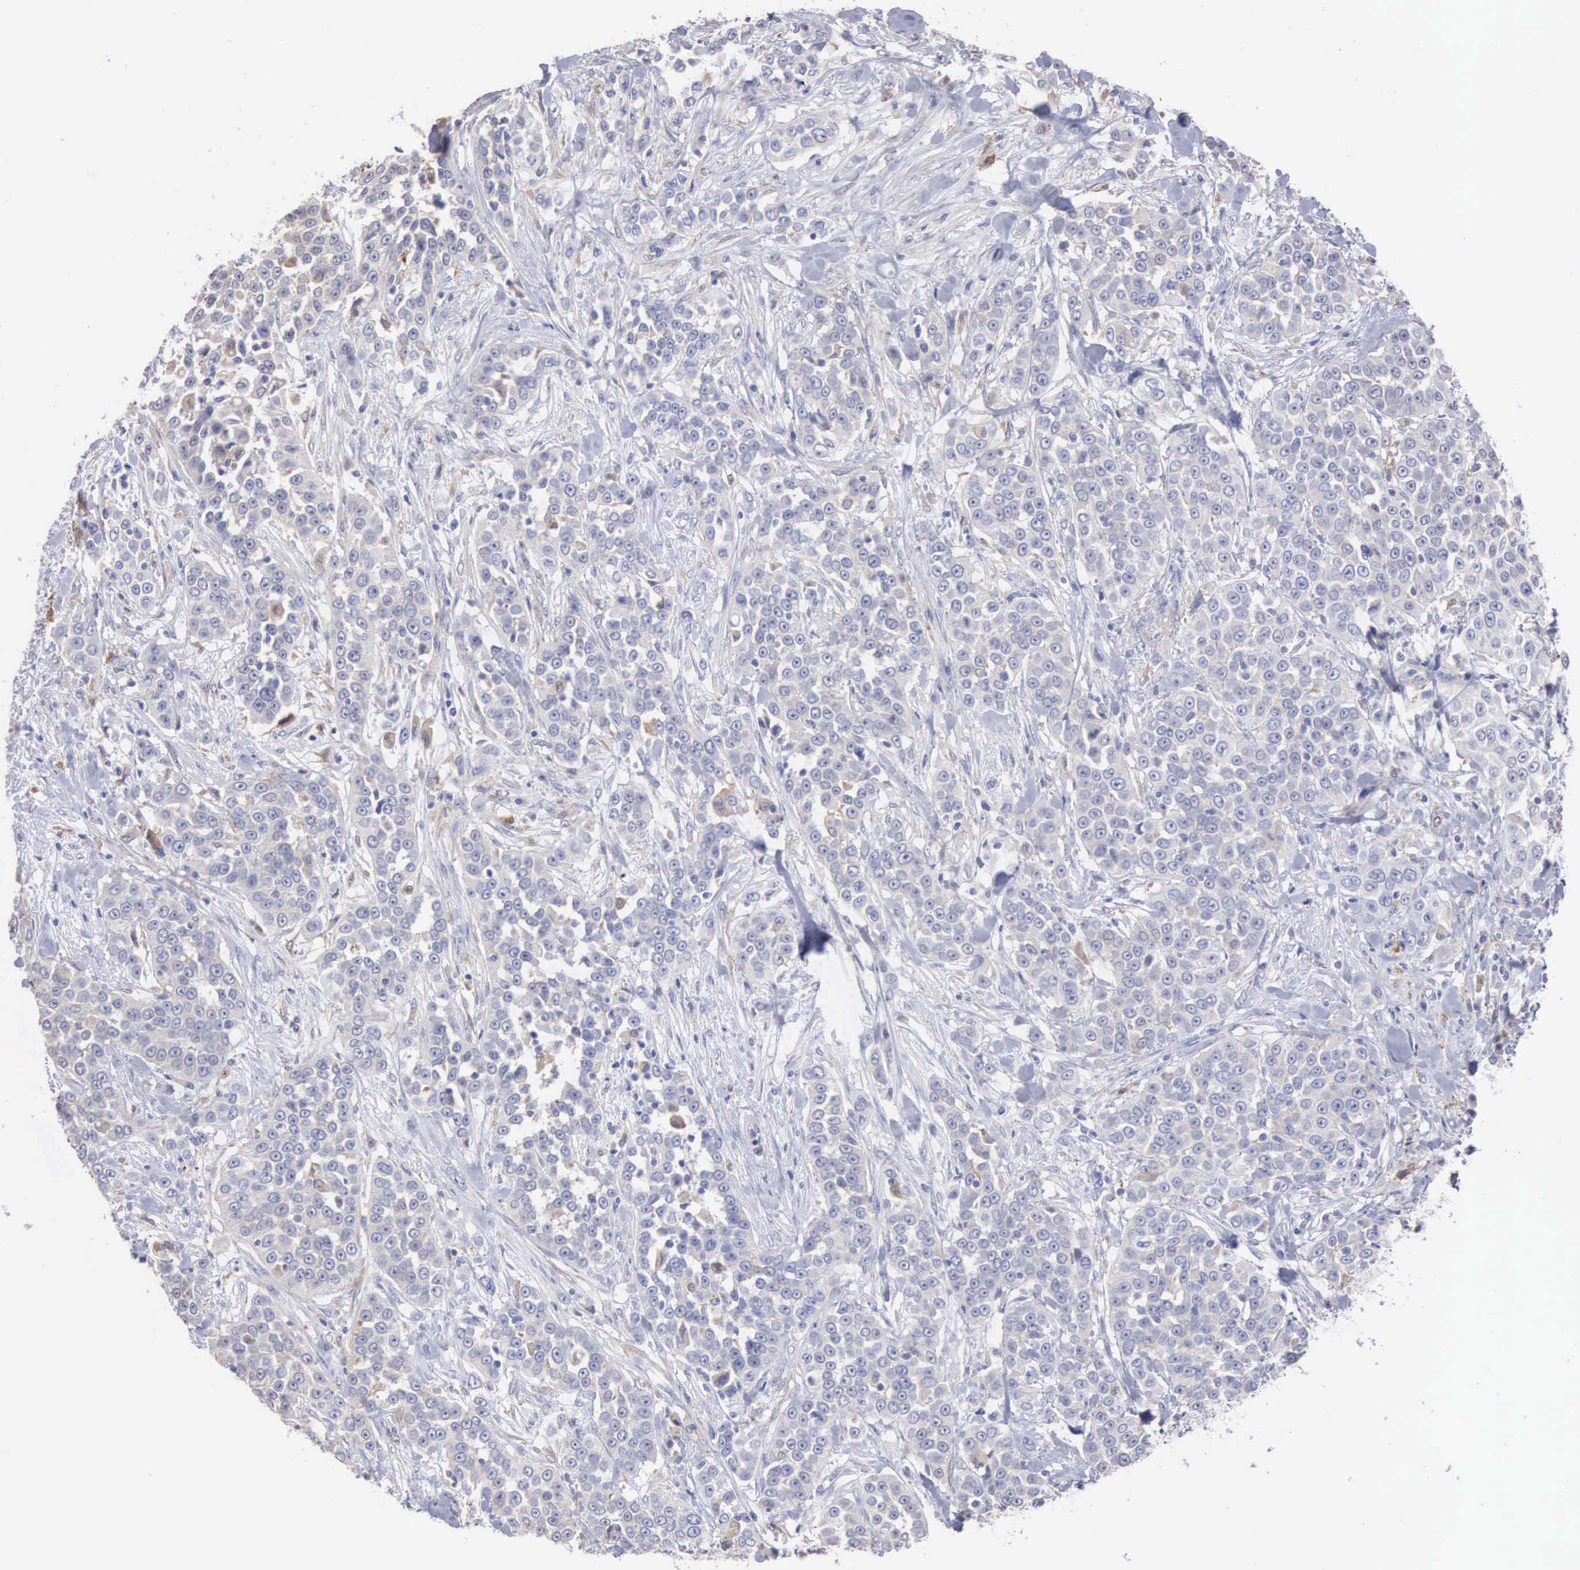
{"staining": {"intensity": "negative", "quantity": "none", "location": "none"}, "tissue": "urothelial cancer", "cell_type": "Tumor cells", "image_type": "cancer", "snomed": [{"axis": "morphology", "description": "Urothelial carcinoma, High grade"}, {"axis": "topography", "description": "Urinary bladder"}], "caption": "High magnification brightfield microscopy of urothelial cancer stained with DAB (brown) and counterstained with hematoxylin (blue): tumor cells show no significant expression.", "gene": "LIN52", "patient": {"sex": "female", "age": 80}}